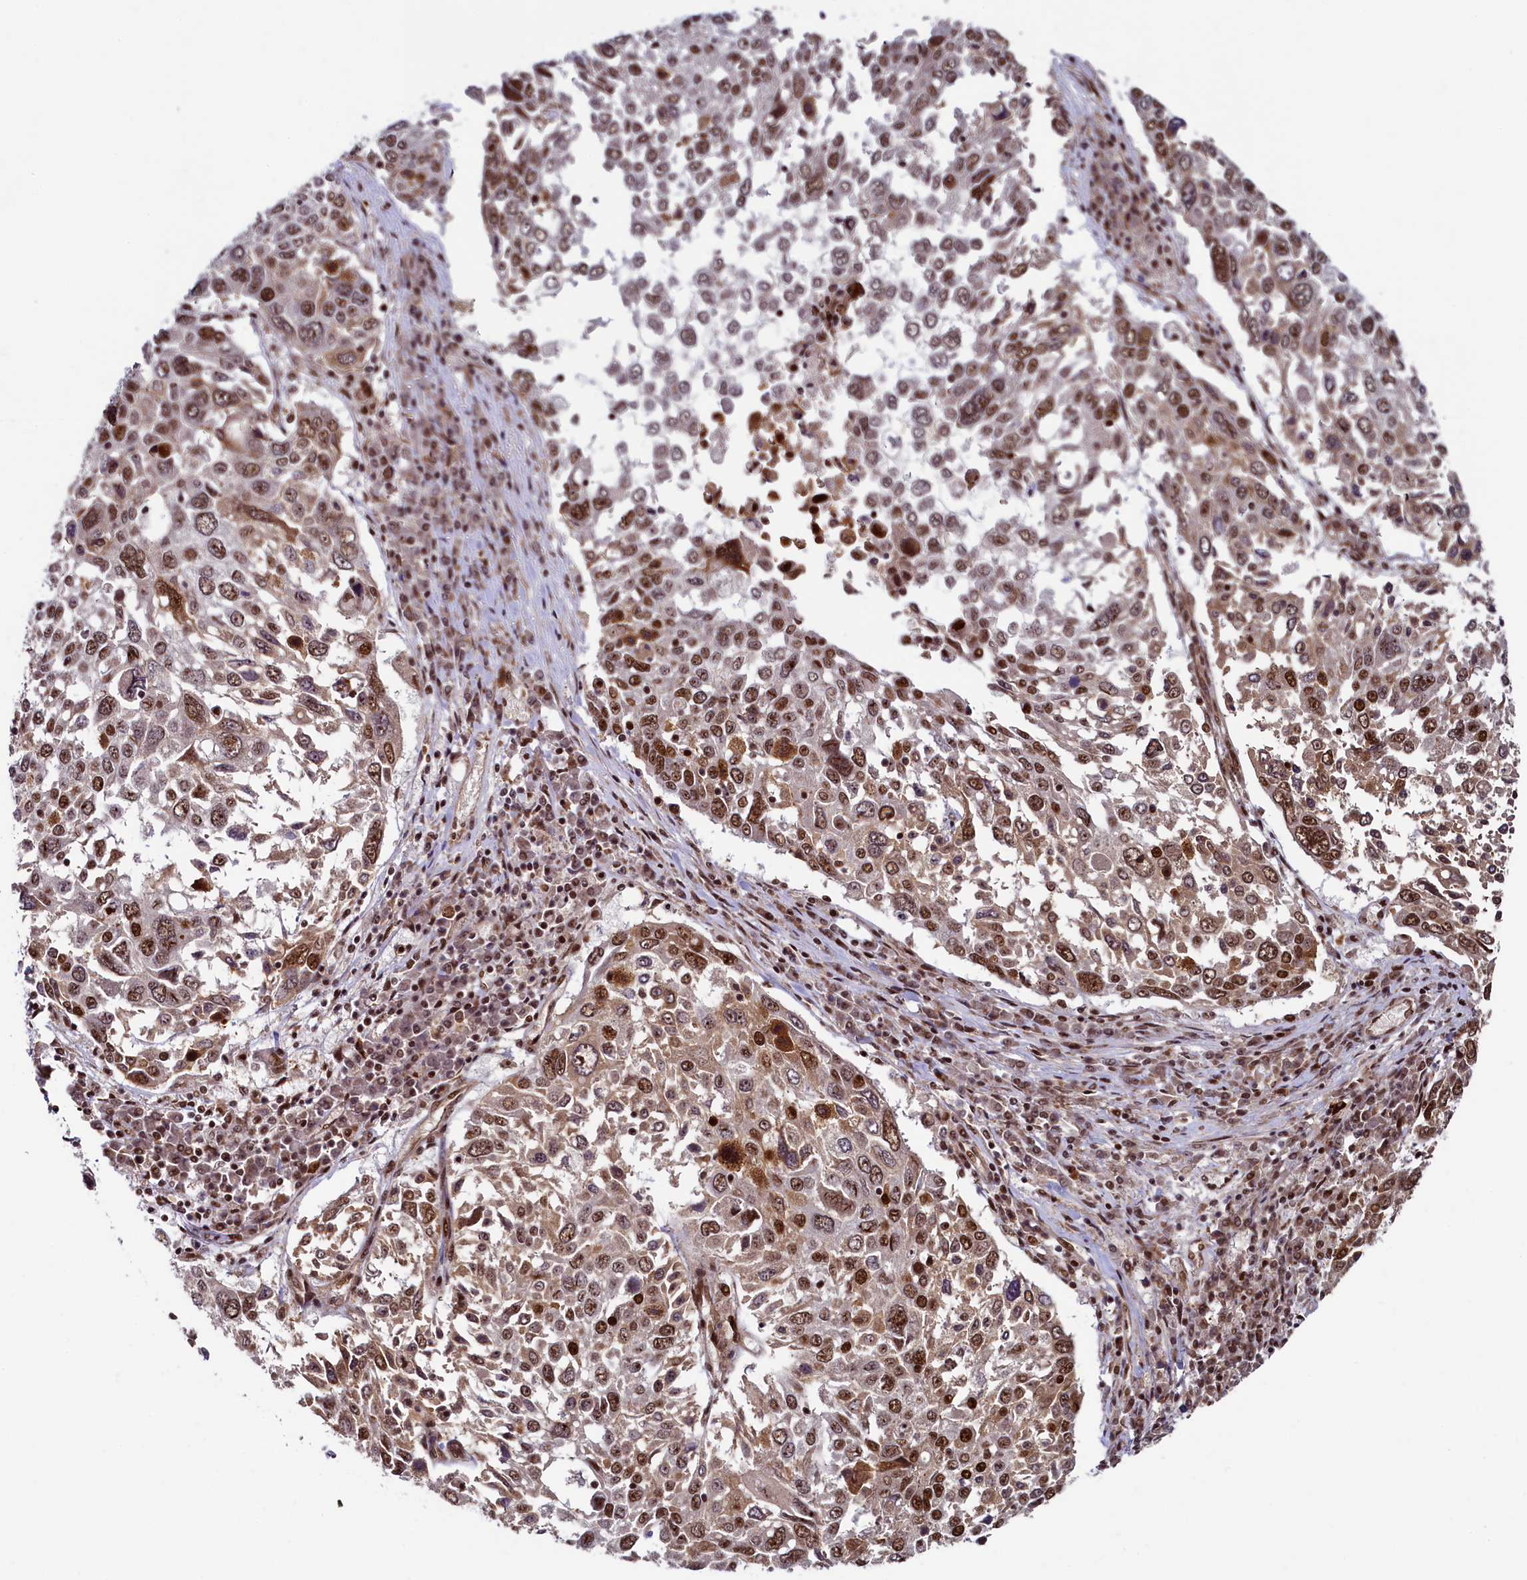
{"staining": {"intensity": "moderate", "quantity": ">75%", "location": "nuclear"}, "tissue": "lung cancer", "cell_type": "Tumor cells", "image_type": "cancer", "snomed": [{"axis": "morphology", "description": "Squamous cell carcinoma, NOS"}, {"axis": "topography", "description": "Lung"}], "caption": "The photomicrograph exhibits immunohistochemical staining of lung squamous cell carcinoma. There is moderate nuclear expression is identified in about >75% of tumor cells.", "gene": "LEO1", "patient": {"sex": "male", "age": 65}}